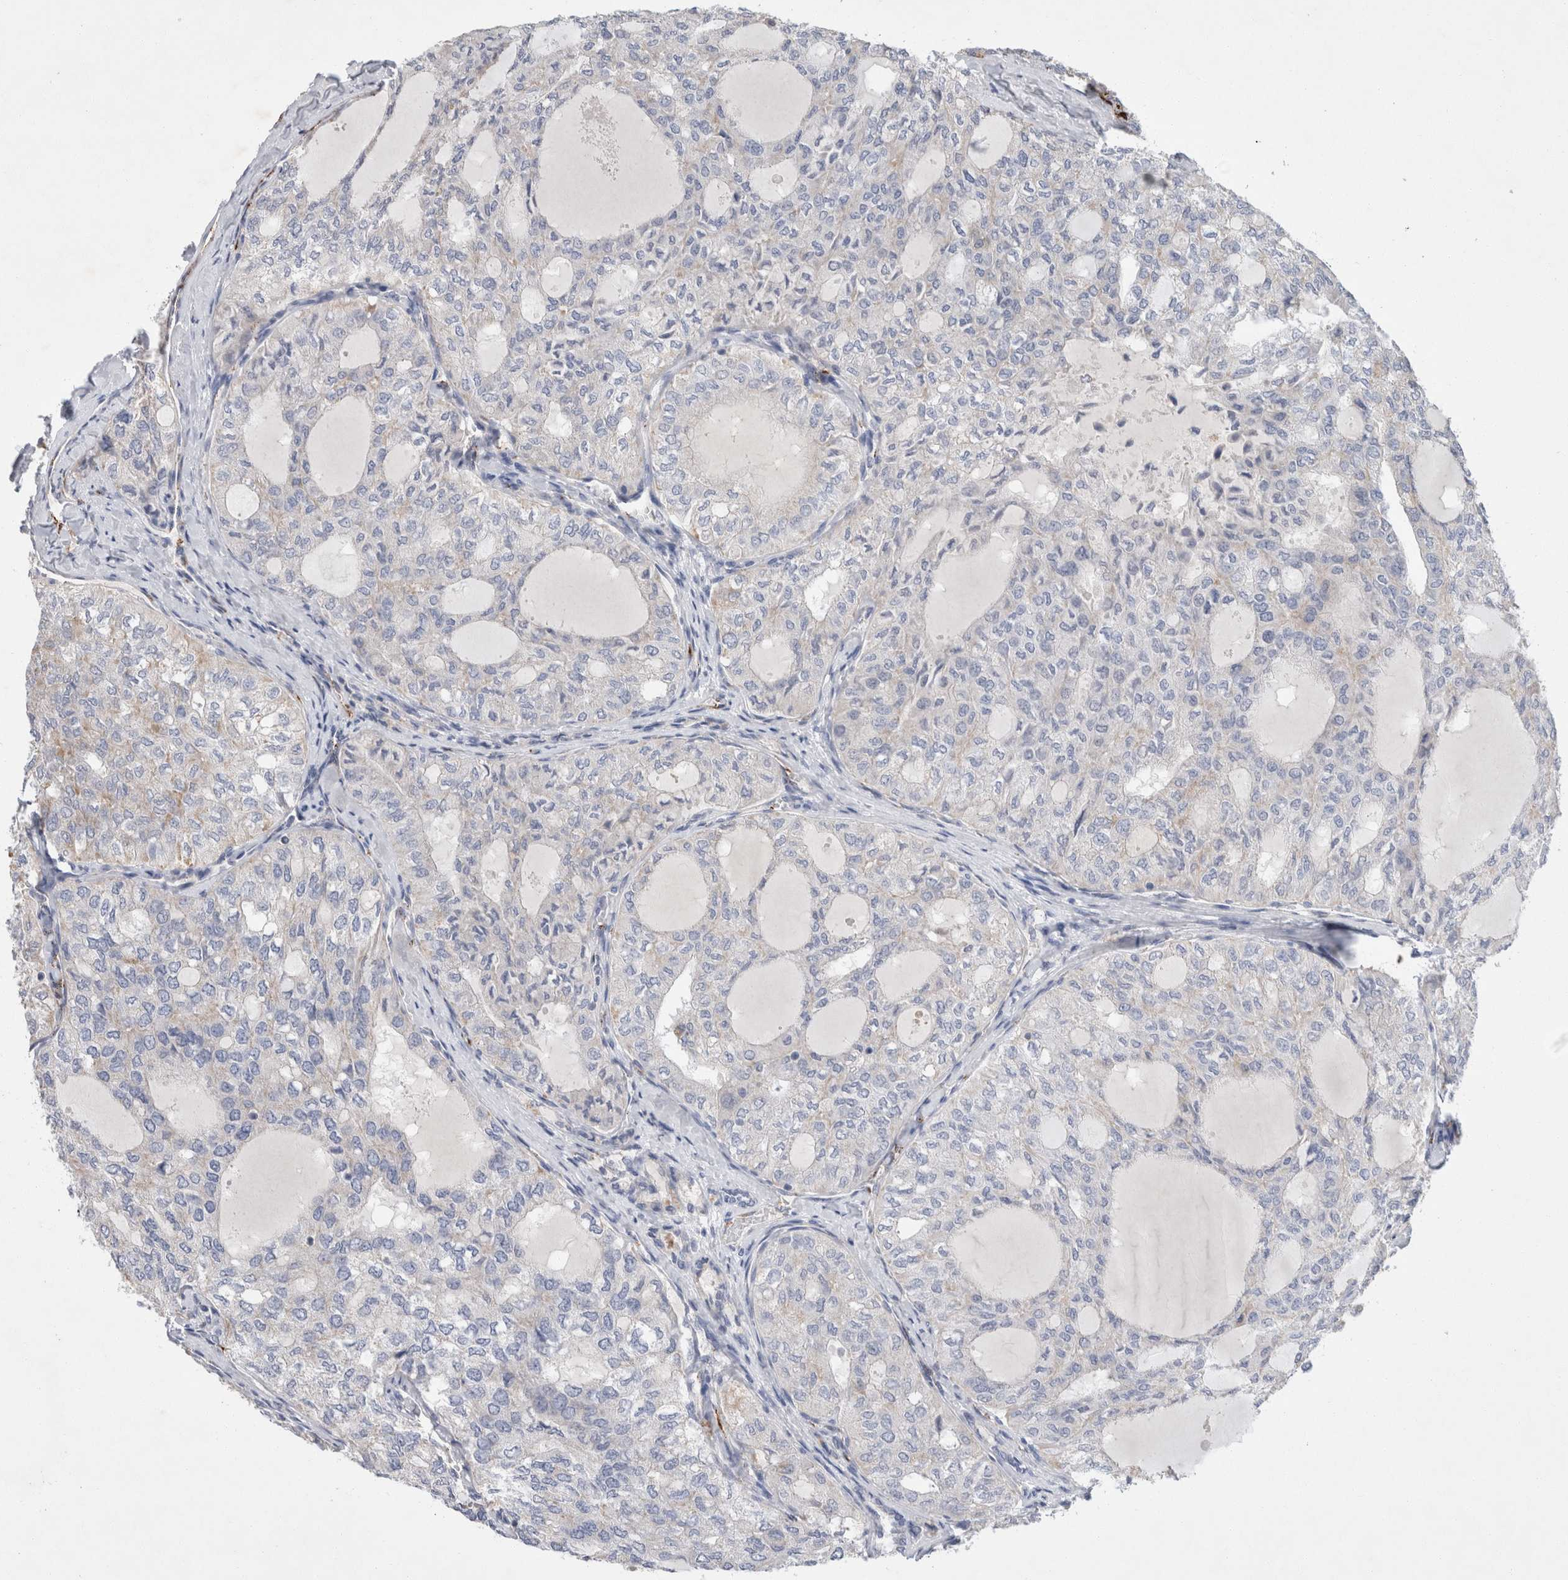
{"staining": {"intensity": "negative", "quantity": "none", "location": "none"}, "tissue": "thyroid cancer", "cell_type": "Tumor cells", "image_type": "cancer", "snomed": [{"axis": "morphology", "description": "Follicular adenoma carcinoma, NOS"}, {"axis": "topography", "description": "Thyroid gland"}], "caption": "High power microscopy micrograph of an immunohistochemistry image of thyroid cancer, revealing no significant staining in tumor cells.", "gene": "IARS2", "patient": {"sex": "male", "age": 75}}